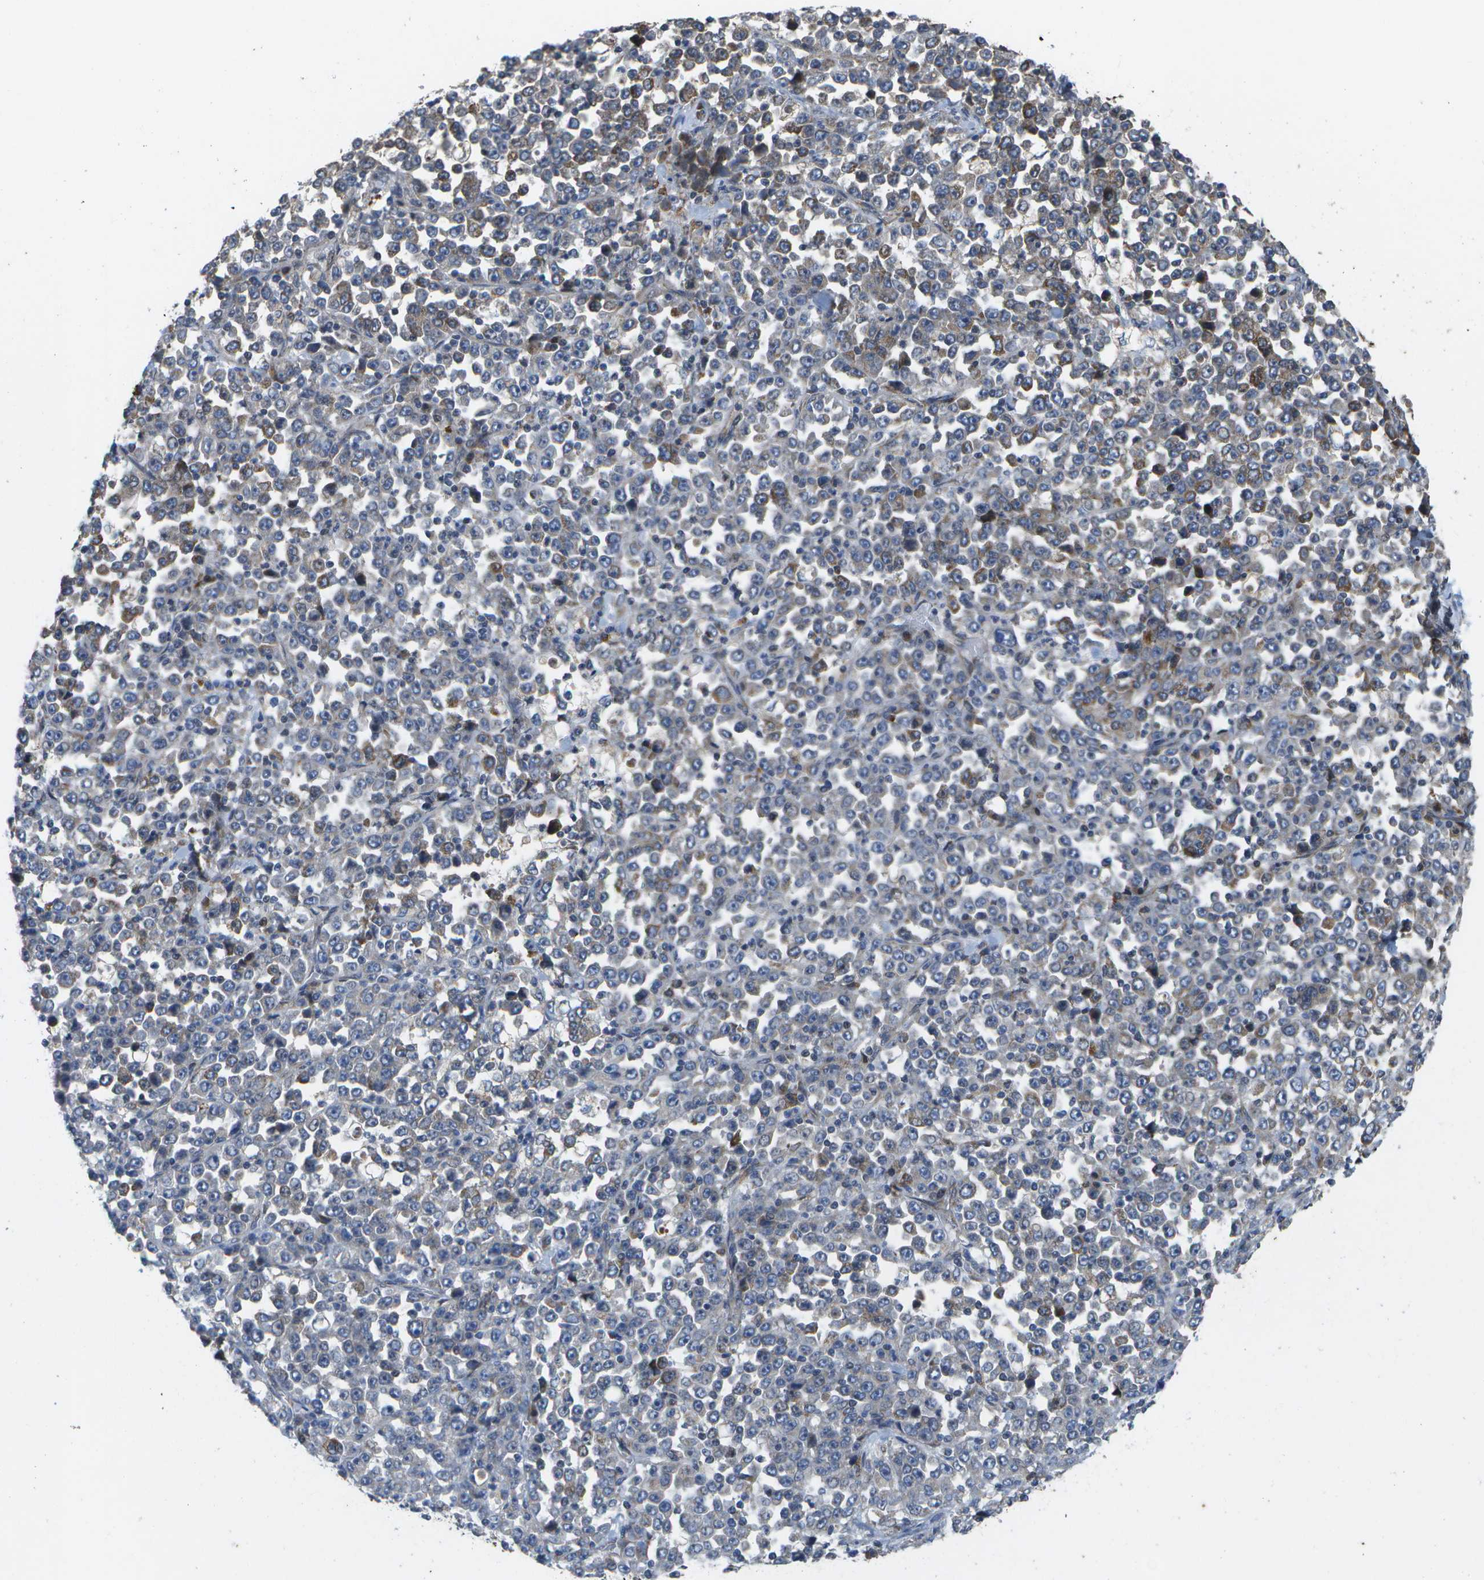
{"staining": {"intensity": "moderate", "quantity": "<25%", "location": "cytoplasmic/membranous"}, "tissue": "stomach cancer", "cell_type": "Tumor cells", "image_type": "cancer", "snomed": [{"axis": "morphology", "description": "Normal tissue, NOS"}, {"axis": "morphology", "description": "Adenocarcinoma, NOS"}, {"axis": "topography", "description": "Stomach, upper"}, {"axis": "topography", "description": "Stomach"}], "caption": "Human stomach cancer stained with a protein marker displays moderate staining in tumor cells.", "gene": "HADHA", "patient": {"sex": "male", "age": 59}}